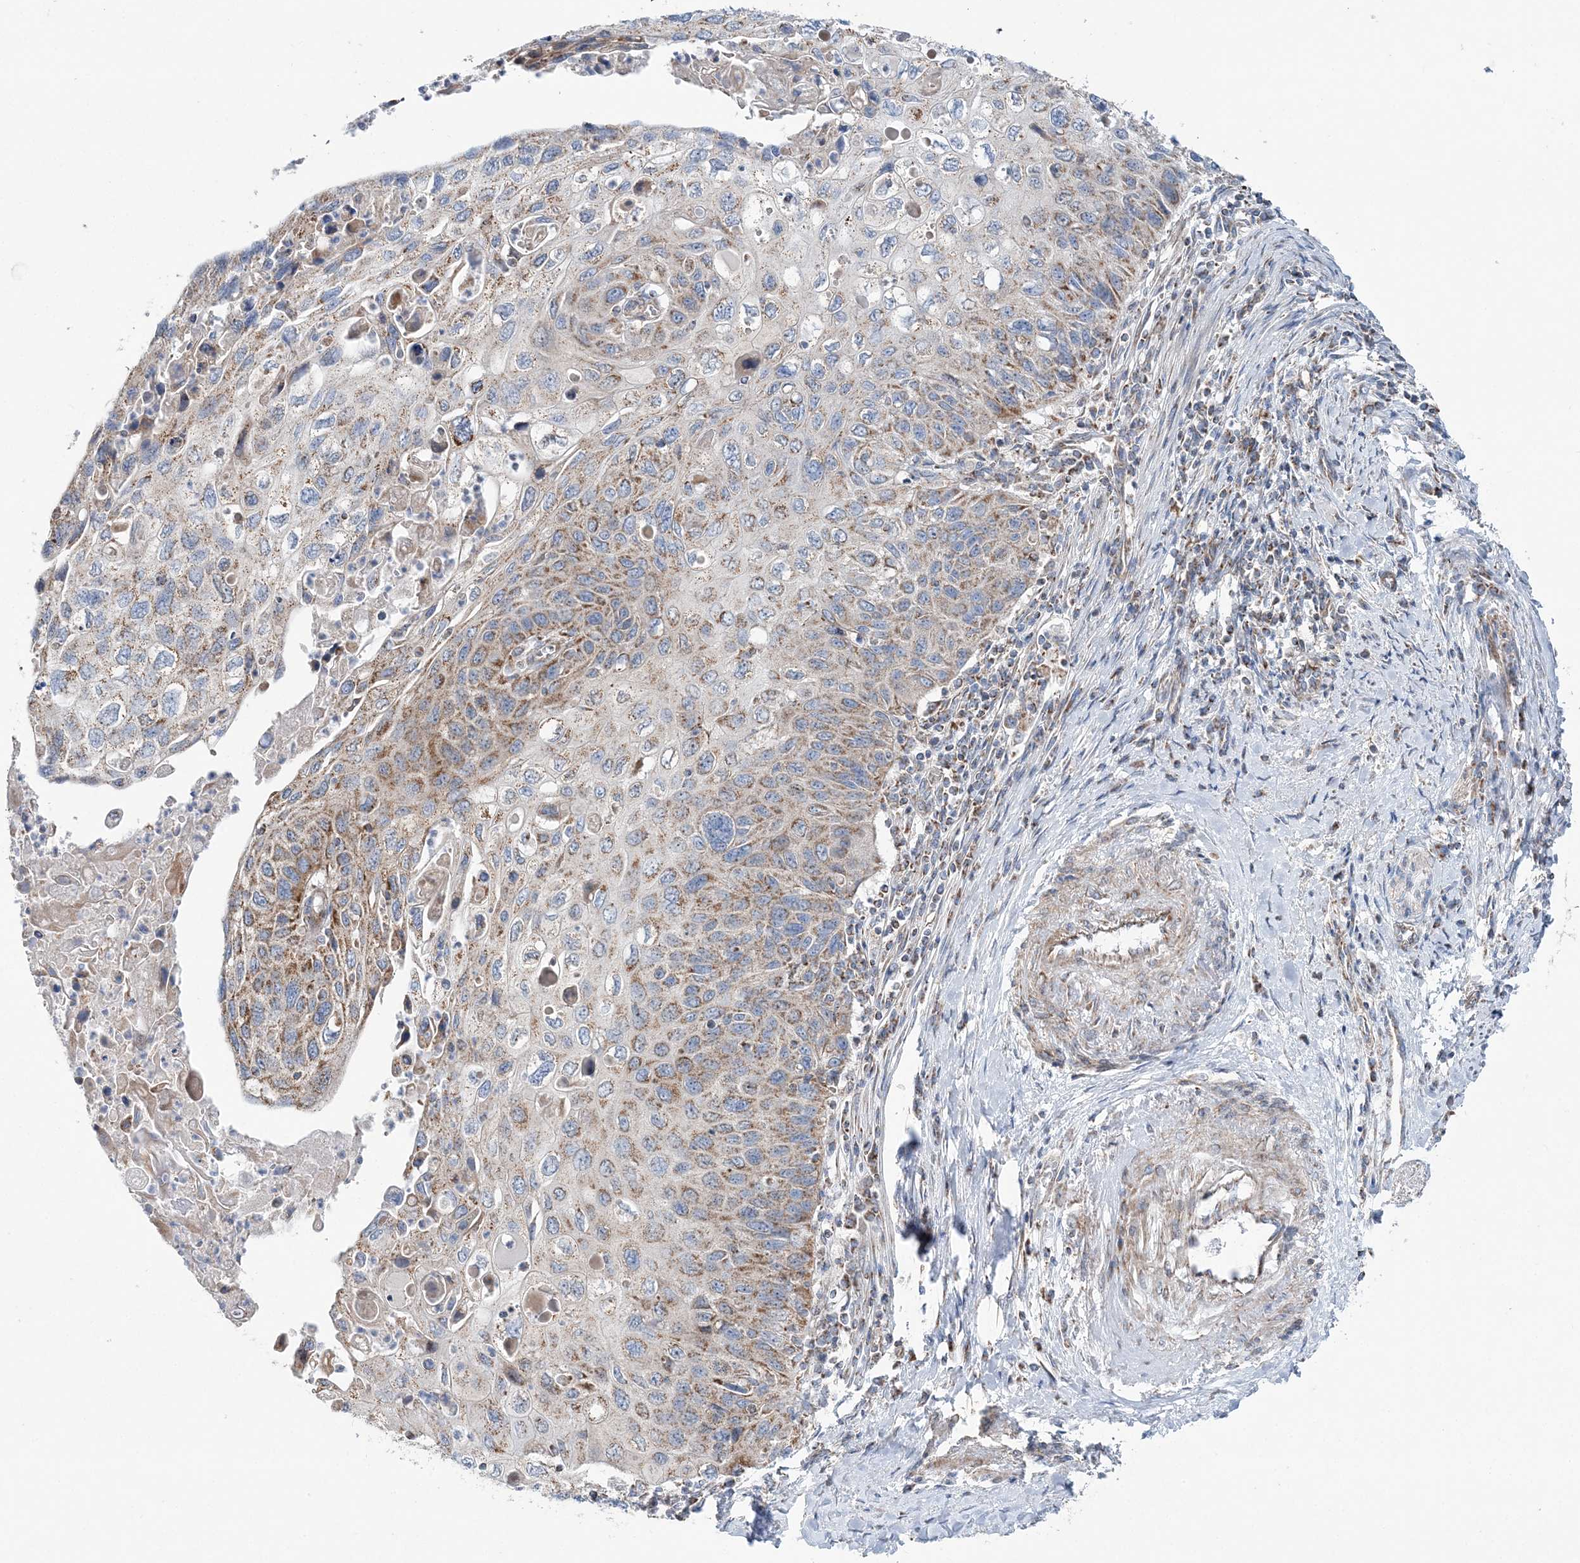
{"staining": {"intensity": "moderate", "quantity": ">75%", "location": "cytoplasmic/membranous"}, "tissue": "cervical cancer", "cell_type": "Tumor cells", "image_type": "cancer", "snomed": [{"axis": "morphology", "description": "Squamous cell carcinoma, NOS"}, {"axis": "topography", "description": "Cervix"}], "caption": "Squamous cell carcinoma (cervical) was stained to show a protein in brown. There is medium levels of moderate cytoplasmic/membranous expression in about >75% of tumor cells. Using DAB (brown) and hematoxylin (blue) stains, captured at high magnification using brightfield microscopy.", "gene": "OPA1", "patient": {"sex": "female", "age": 70}}